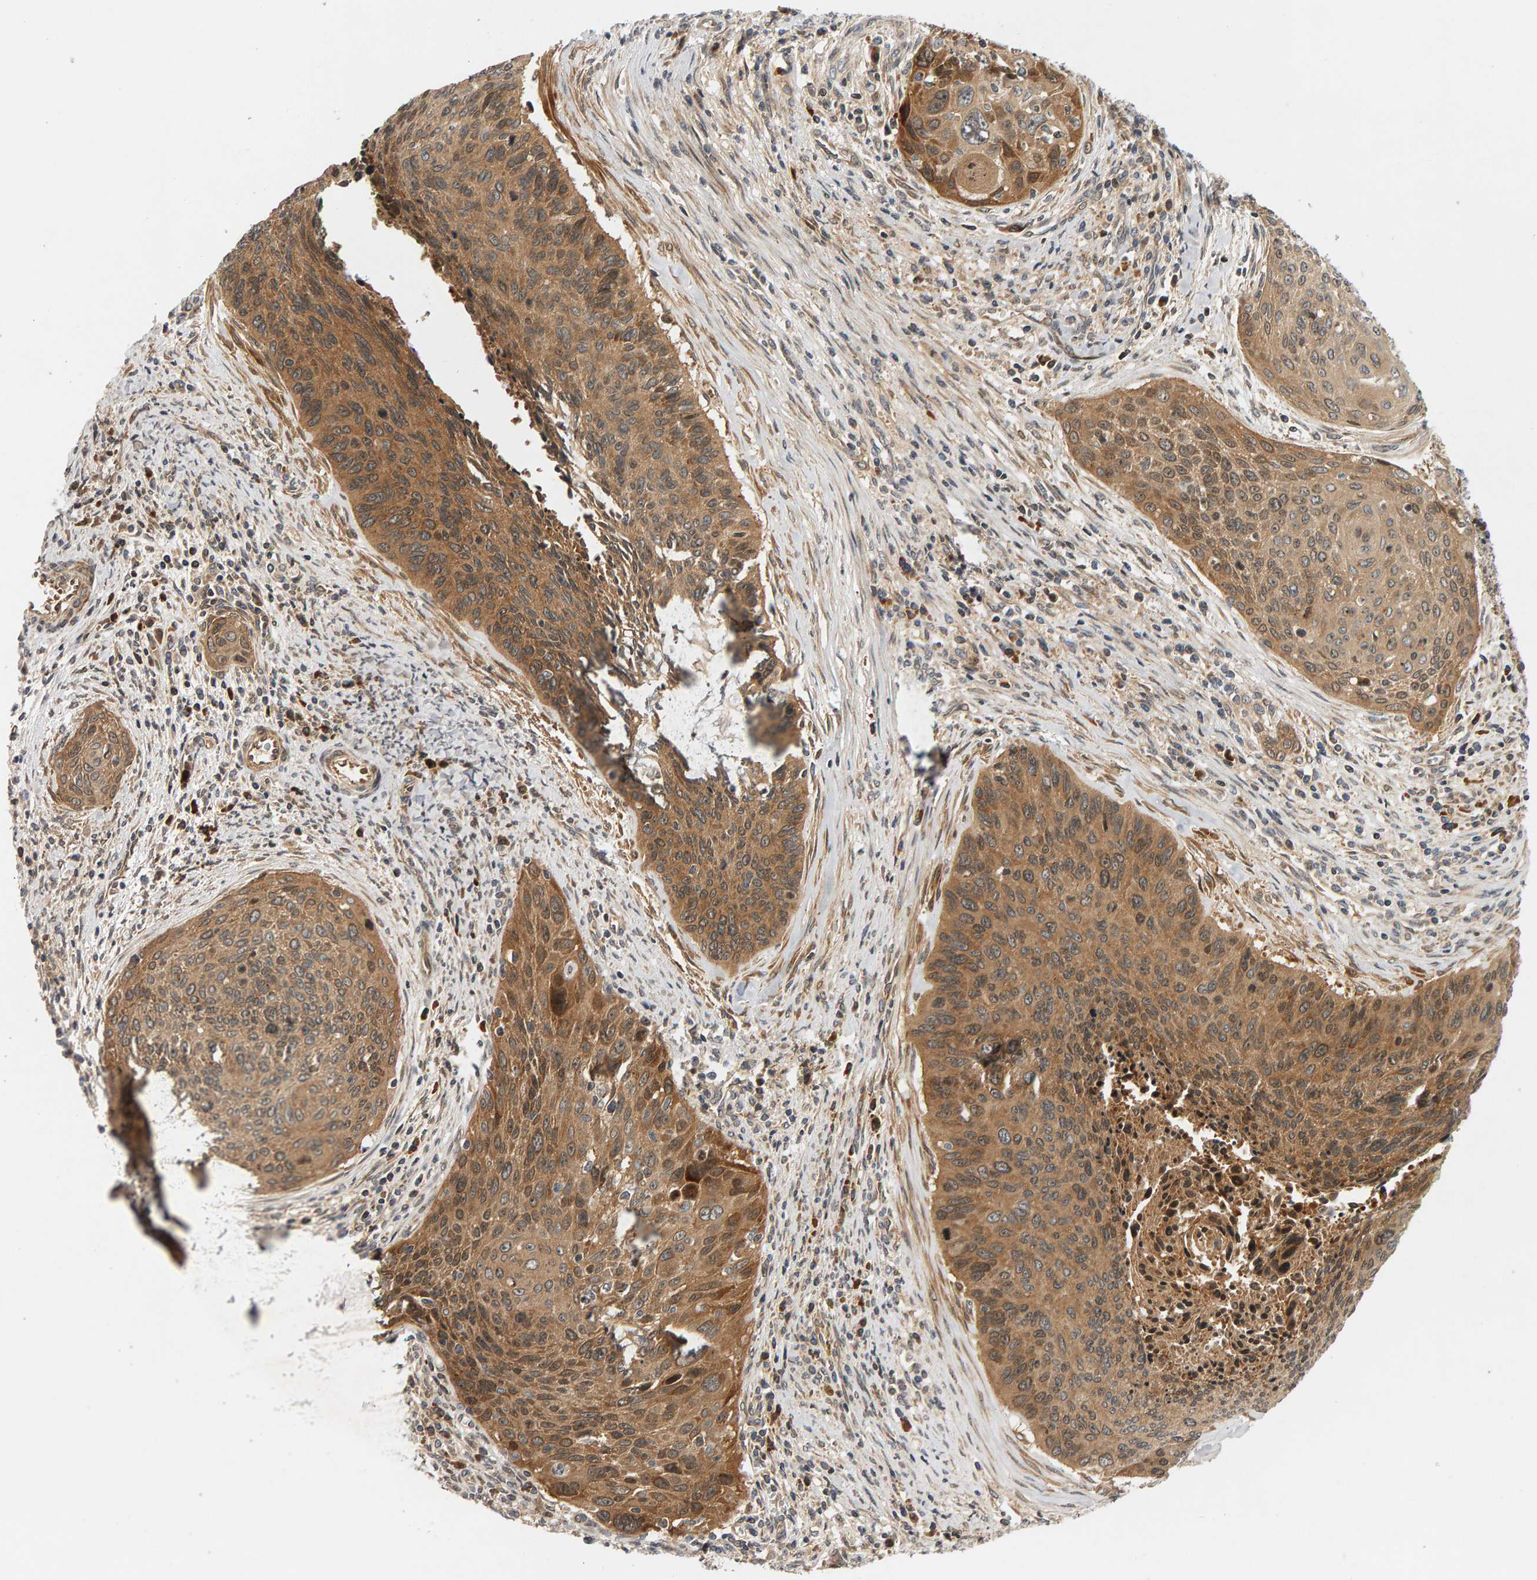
{"staining": {"intensity": "moderate", "quantity": ">75%", "location": "cytoplasmic/membranous"}, "tissue": "cervical cancer", "cell_type": "Tumor cells", "image_type": "cancer", "snomed": [{"axis": "morphology", "description": "Squamous cell carcinoma, NOS"}, {"axis": "topography", "description": "Cervix"}], "caption": "The histopathology image displays immunohistochemical staining of cervical cancer. There is moderate cytoplasmic/membranous positivity is present in about >75% of tumor cells.", "gene": "BAHCC1", "patient": {"sex": "female", "age": 55}}